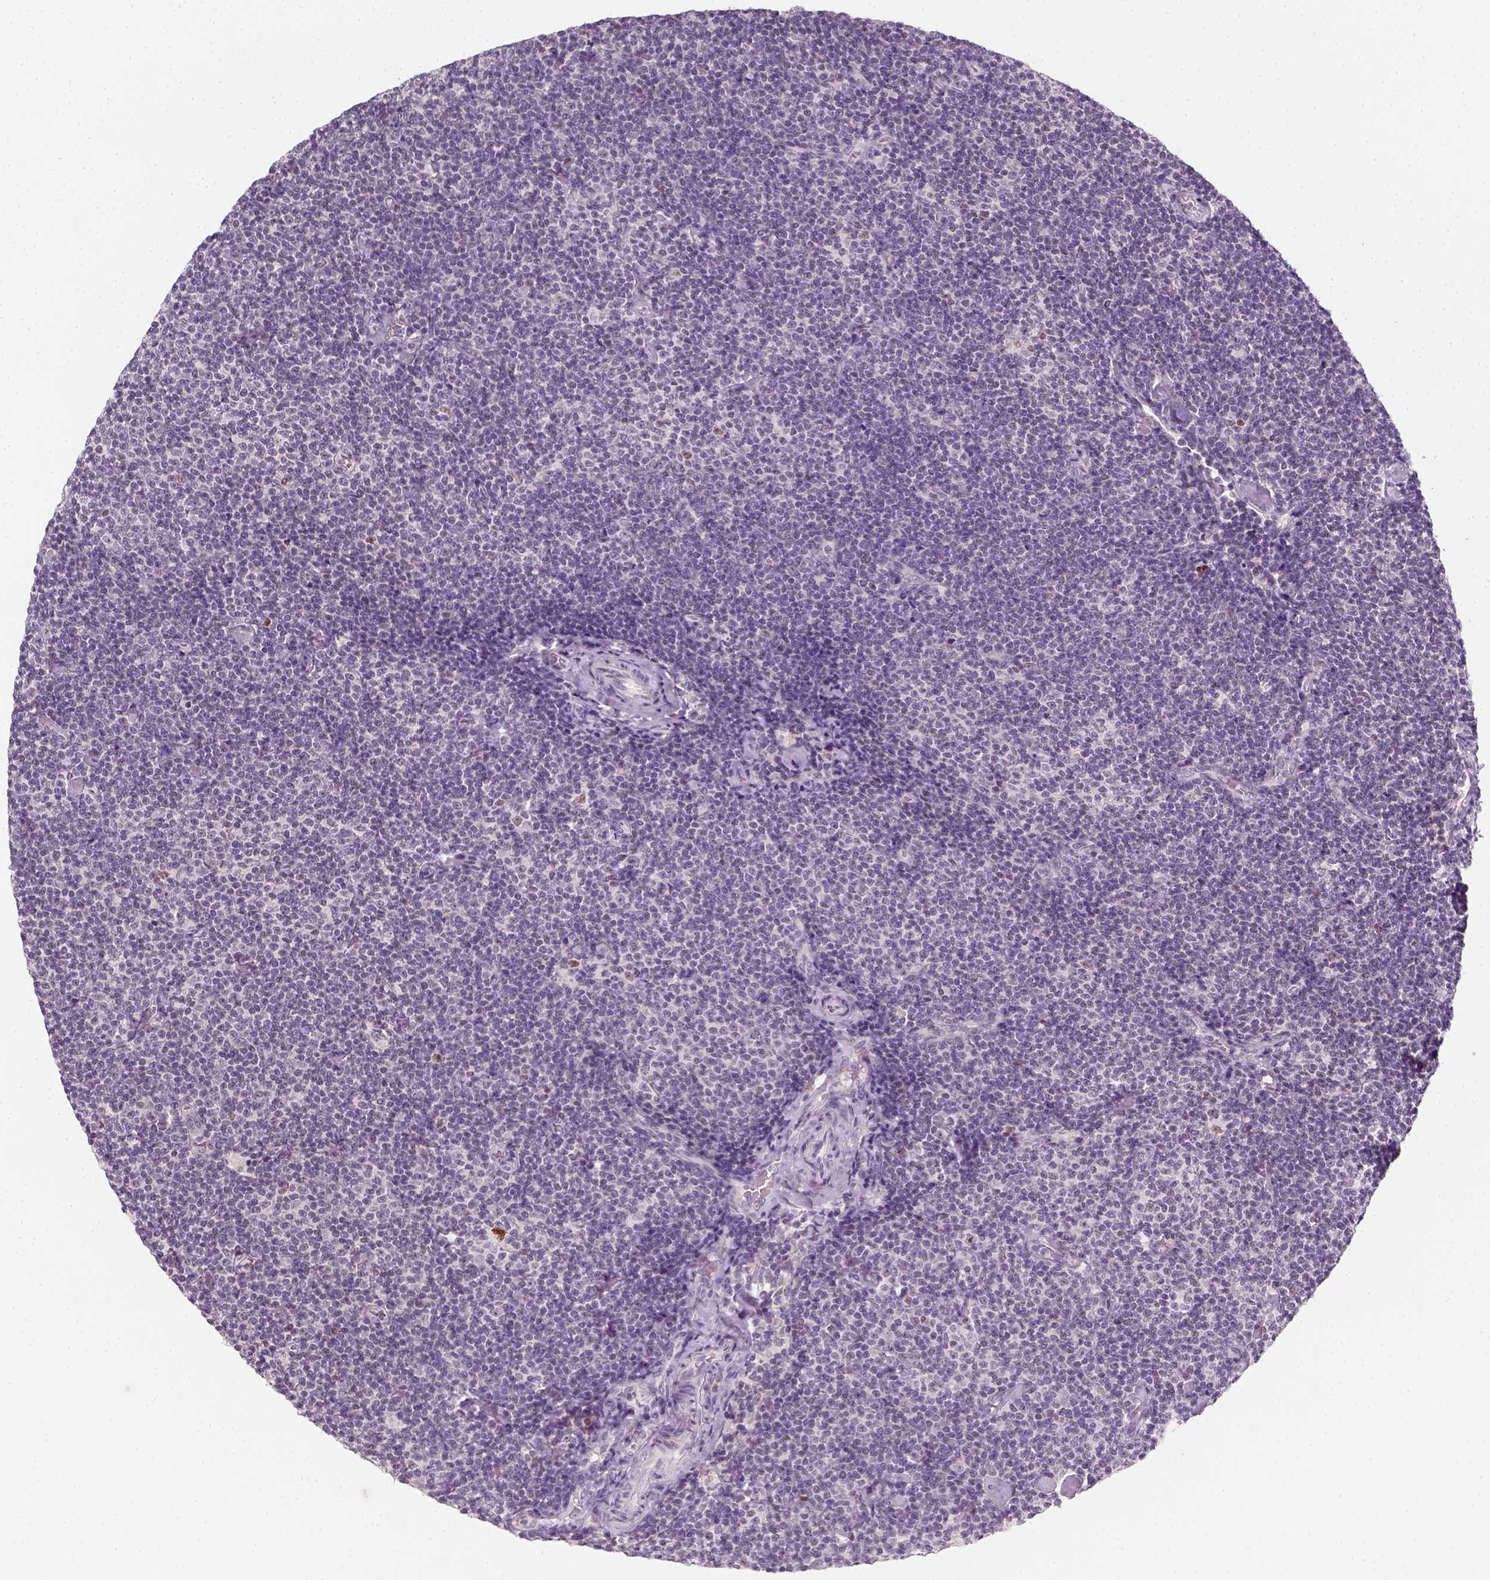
{"staining": {"intensity": "negative", "quantity": "none", "location": "none"}, "tissue": "lymphoma", "cell_type": "Tumor cells", "image_type": "cancer", "snomed": [{"axis": "morphology", "description": "Malignant lymphoma, non-Hodgkin's type, Low grade"}, {"axis": "topography", "description": "Lymph node"}], "caption": "DAB (3,3'-diaminobenzidine) immunohistochemical staining of human lymphoma displays no significant expression in tumor cells.", "gene": "TP53", "patient": {"sex": "male", "age": 81}}